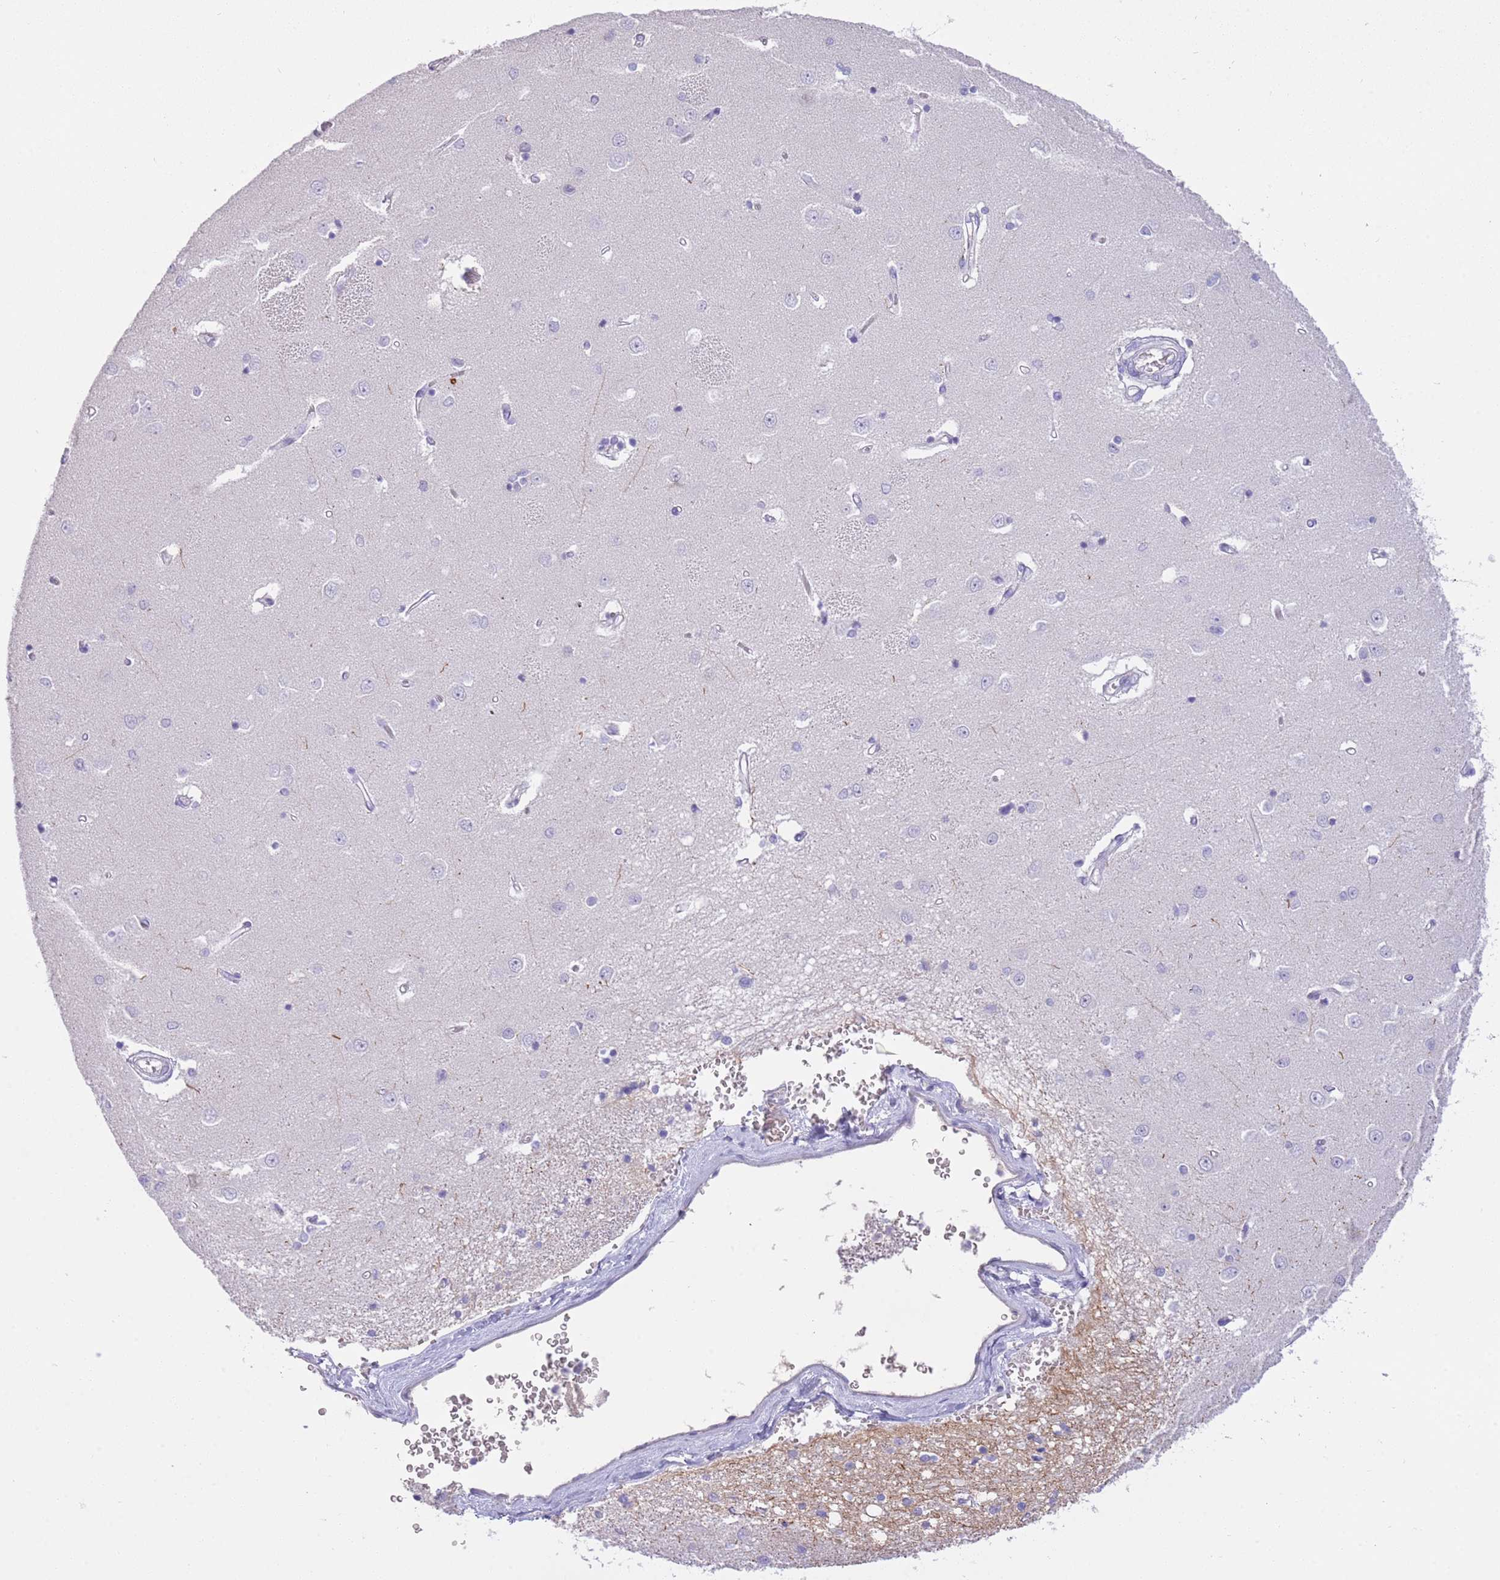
{"staining": {"intensity": "negative", "quantity": "none", "location": "none"}, "tissue": "caudate", "cell_type": "Glial cells", "image_type": "normal", "snomed": [{"axis": "morphology", "description": "Normal tissue, NOS"}, {"axis": "topography", "description": "Lateral ventricle wall"}], "caption": "A histopathology image of human caudate is negative for staining in glial cells. The staining was performed using DAB to visualize the protein expression in brown, while the nuclei were stained in blue with hematoxylin (Magnification: 20x).", "gene": "SFTPA1", "patient": {"sex": "male", "age": 37}}